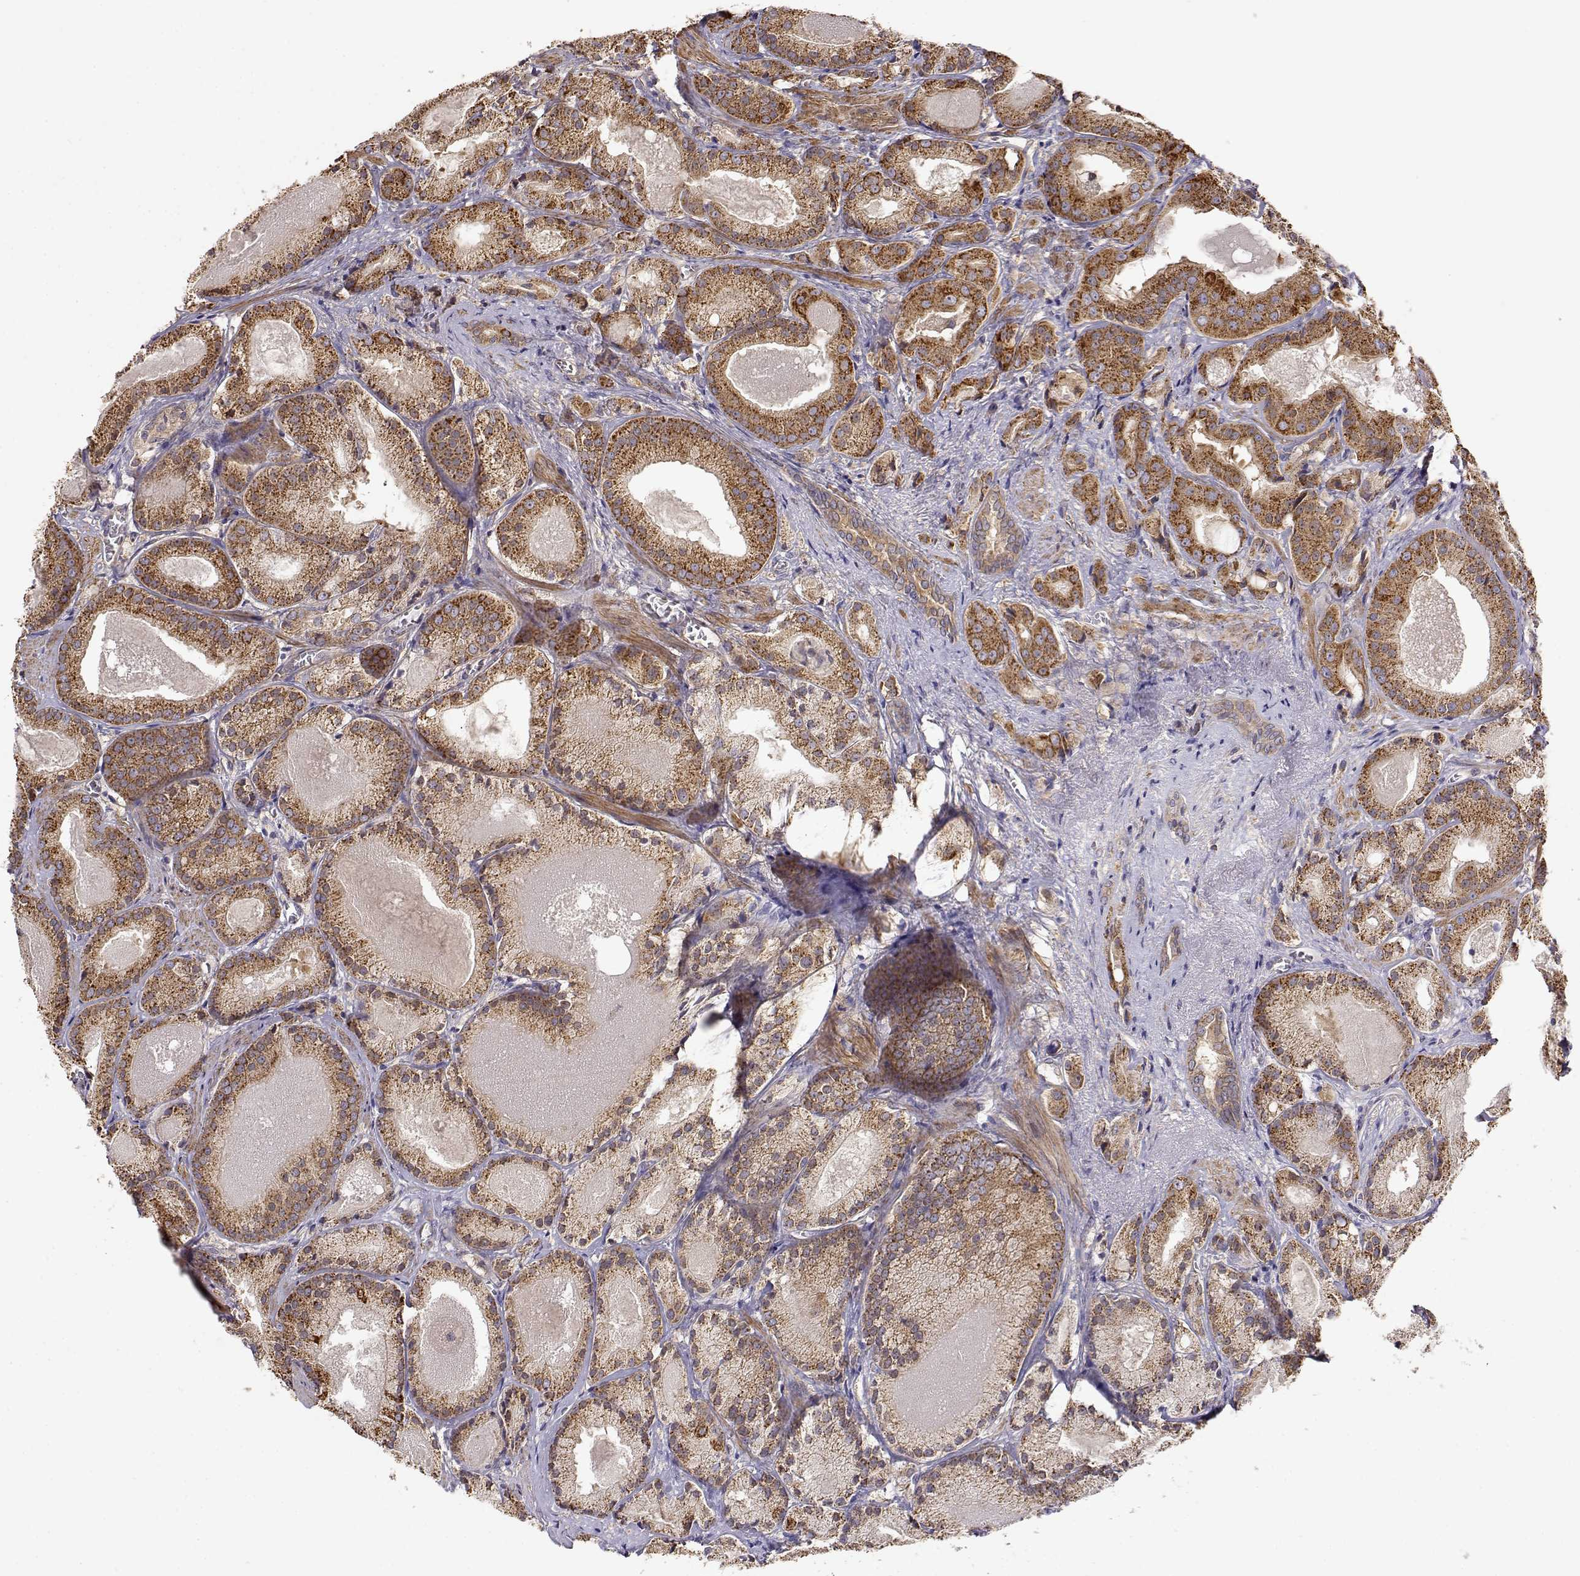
{"staining": {"intensity": "strong", "quantity": ">75%", "location": "cytoplasmic/membranous"}, "tissue": "prostate cancer", "cell_type": "Tumor cells", "image_type": "cancer", "snomed": [{"axis": "morphology", "description": "Adenocarcinoma, High grade"}, {"axis": "topography", "description": "Prostate"}], "caption": "Immunohistochemistry (IHC) of human prostate cancer (high-grade adenocarcinoma) demonstrates high levels of strong cytoplasmic/membranous positivity in approximately >75% of tumor cells.", "gene": "PAIP1", "patient": {"sex": "male", "age": 66}}